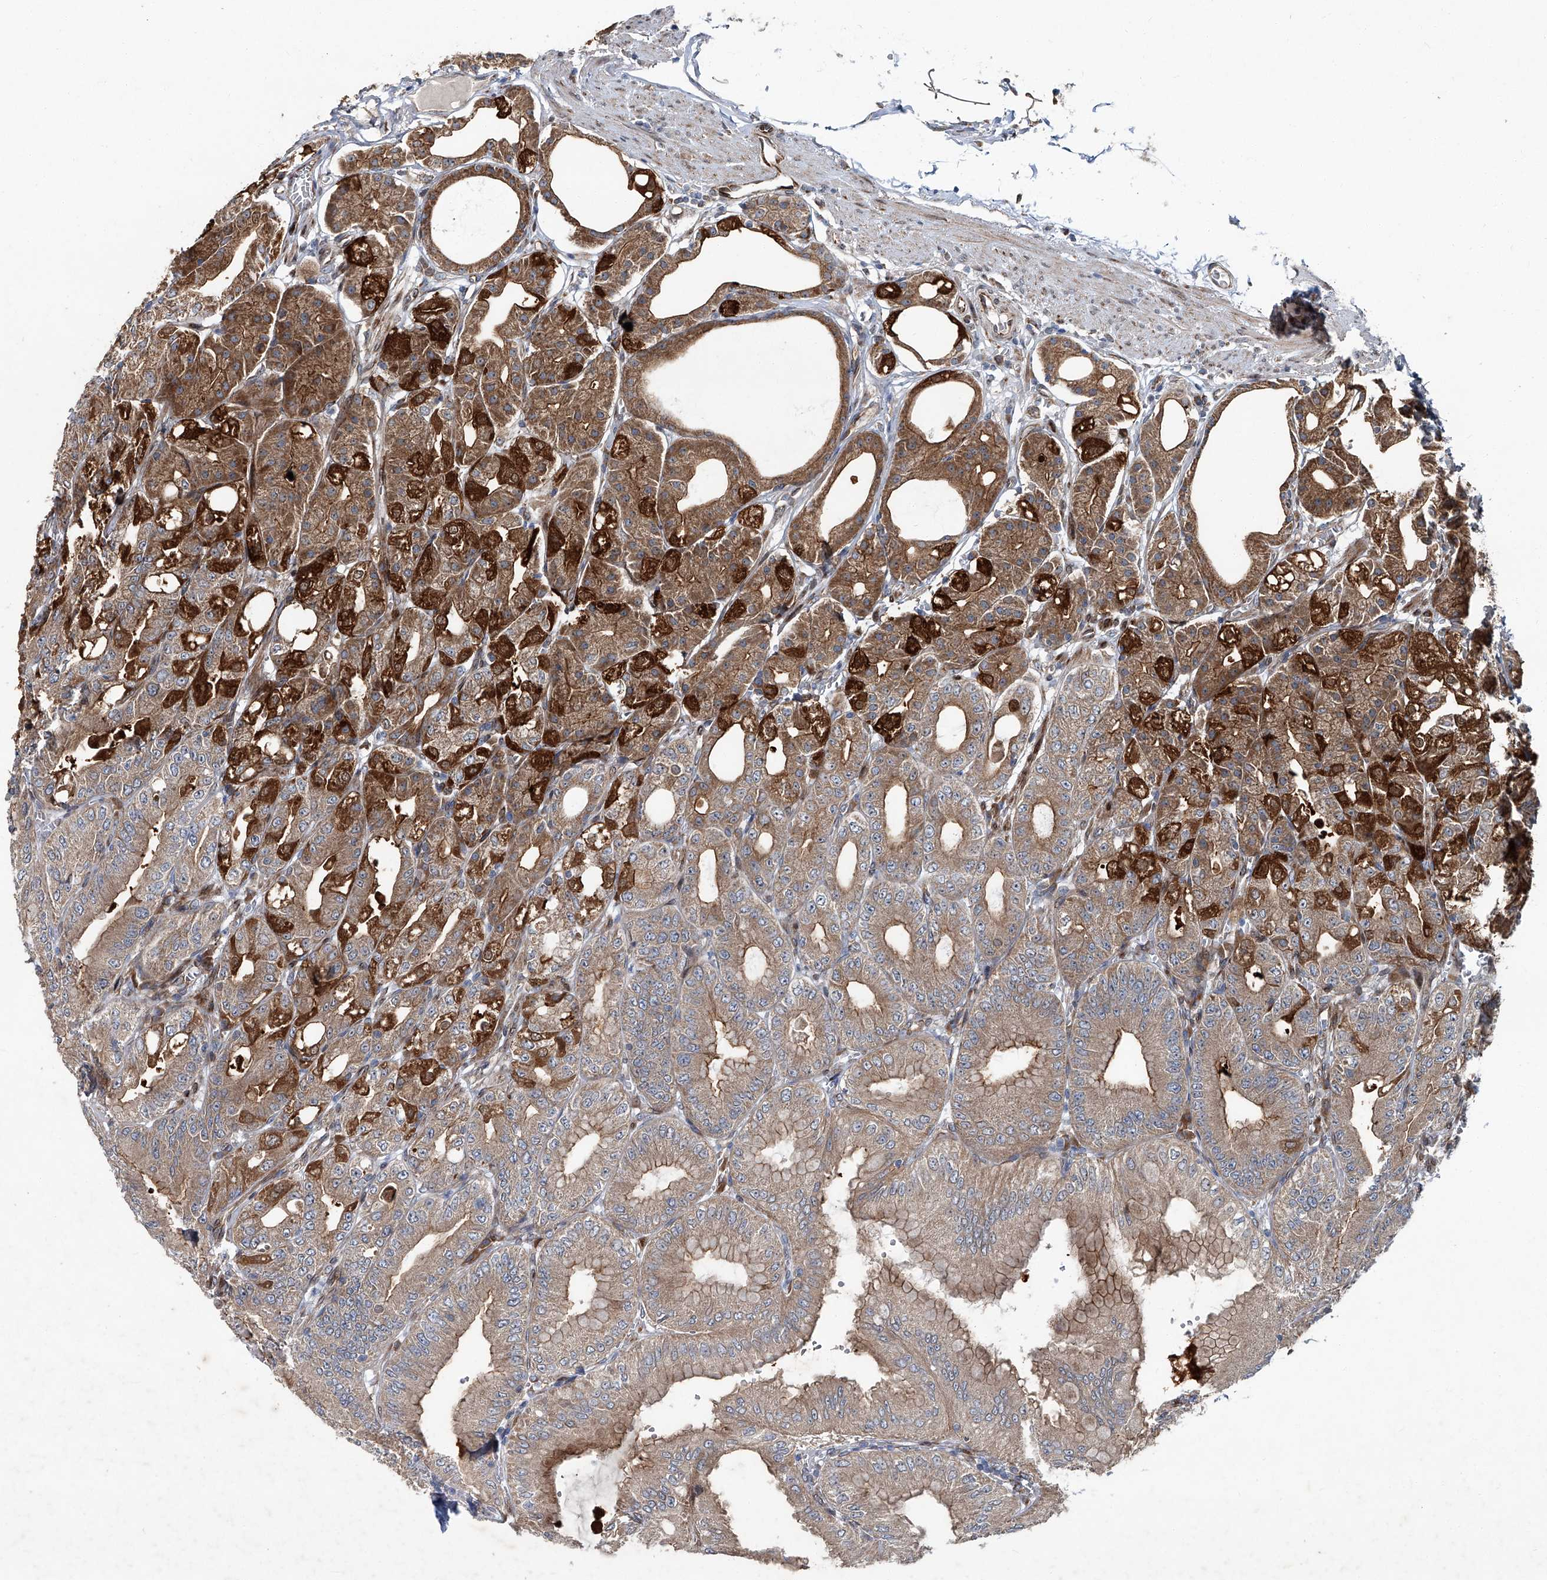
{"staining": {"intensity": "strong", "quantity": ">75%", "location": "cytoplasmic/membranous"}, "tissue": "stomach", "cell_type": "Glandular cells", "image_type": "normal", "snomed": [{"axis": "morphology", "description": "Normal tissue, NOS"}, {"axis": "topography", "description": "Stomach, lower"}], "caption": "A brown stain highlights strong cytoplasmic/membranous positivity of a protein in glandular cells of unremarkable human stomach. Using DAB (3,3'-diaminobenzidine) (brown) and hematoxylin (blue) stains, captured at high magnification using brightfield microscopy.", "gene": "GPR132", "patient": {"sex": "male", "age": 71}}